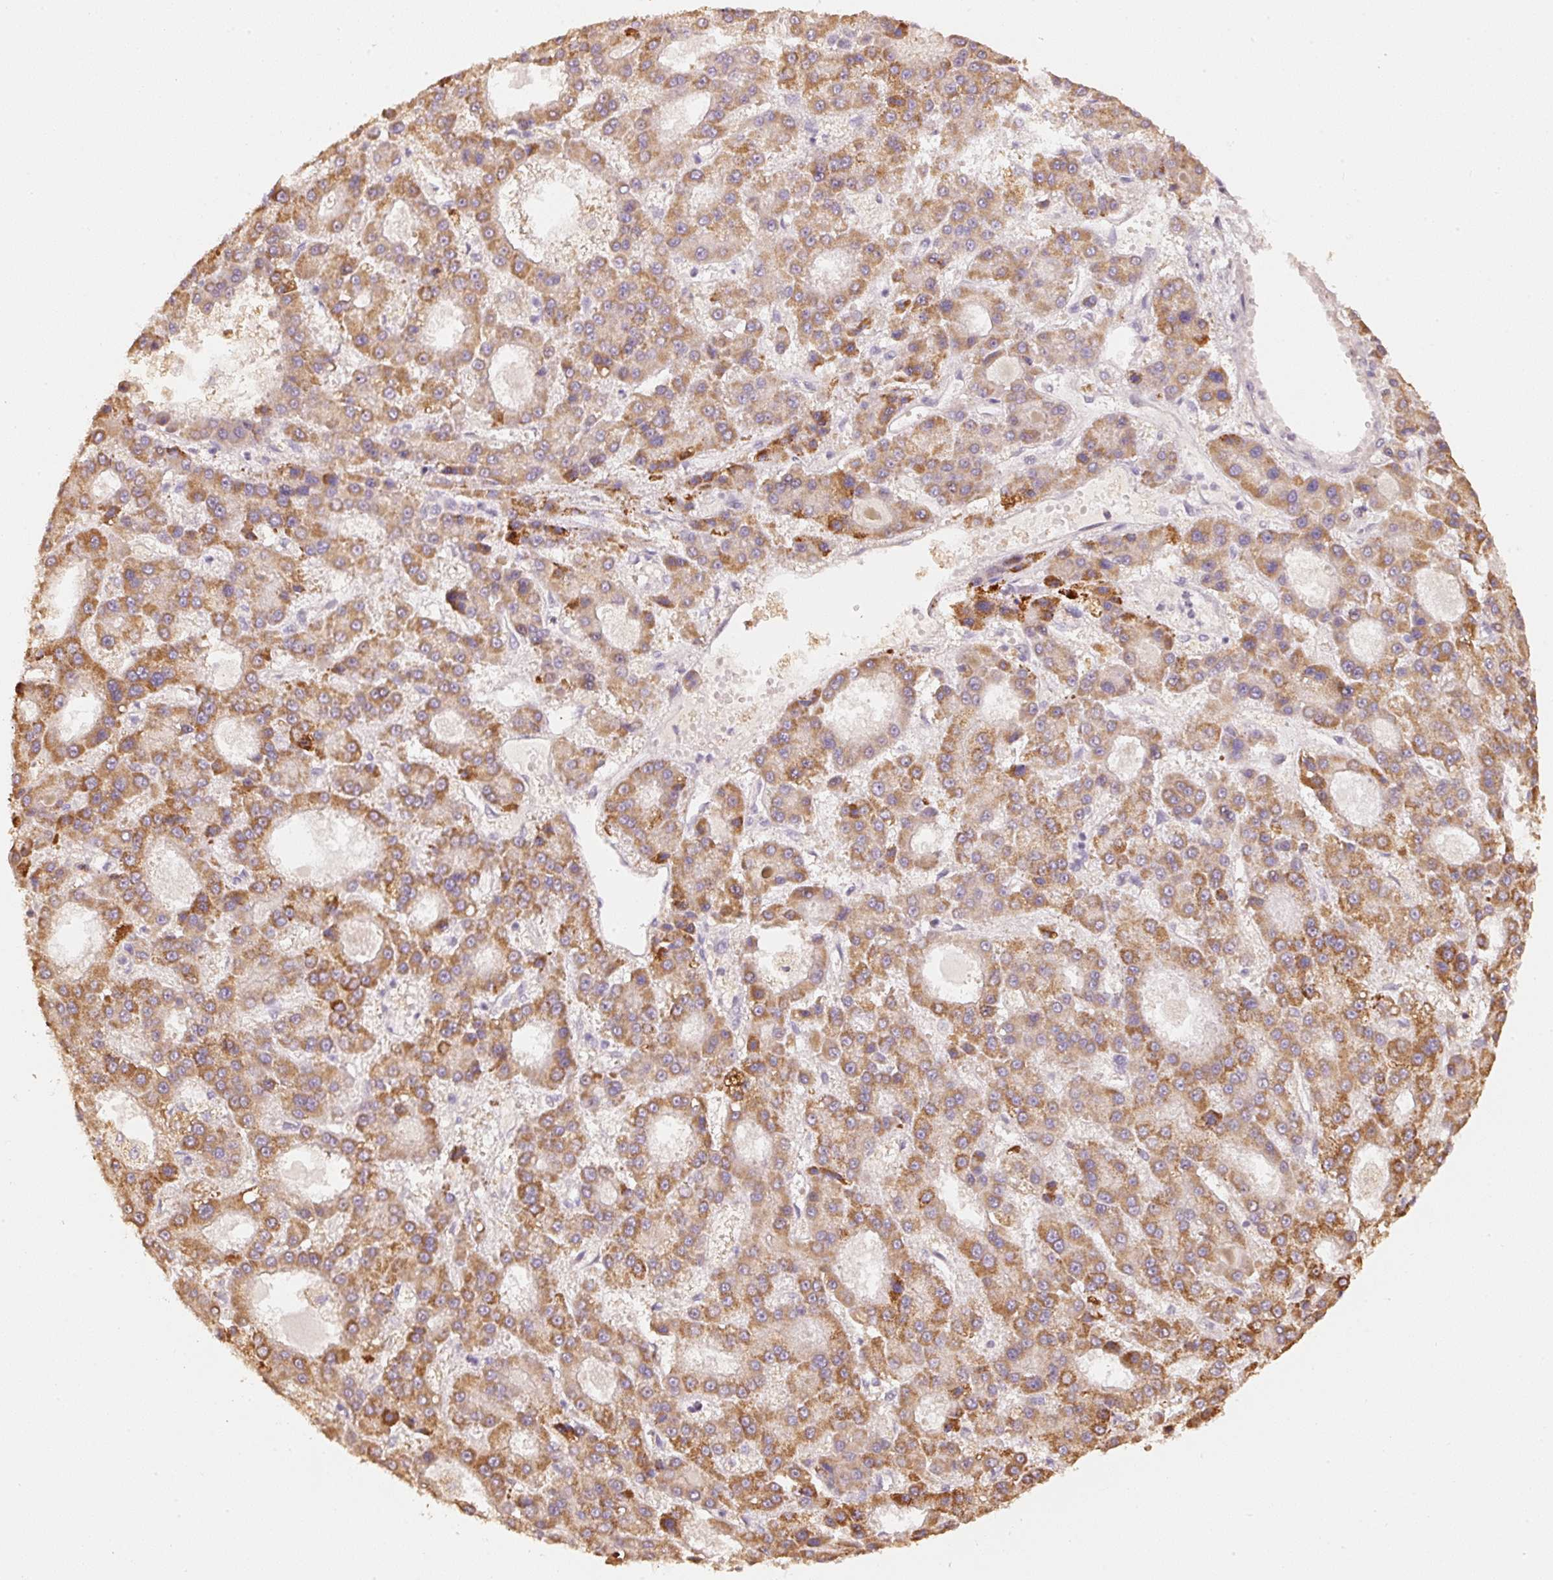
{"staining": {"intensity": "moderate", "quantity": ">75%", "location": "cytoplasmic/membranous"}, "tissue": "liver cancer", "cell_type": "Tumor cells", "image_type": "cancer", "snomed": [{"axis": "morphology", "description": "Carcinoma, Hepatocellular, NOS"}, {"axis": "topography", "description": "Liver"}], "caption": "Immunohistochemical staining of human liver cancer shows moderate cytoplasmic/membranous protein positivity in about >75% of tumor cells.", "gene": "RAB35", "patient": {"sex": "male", "age": 70}}